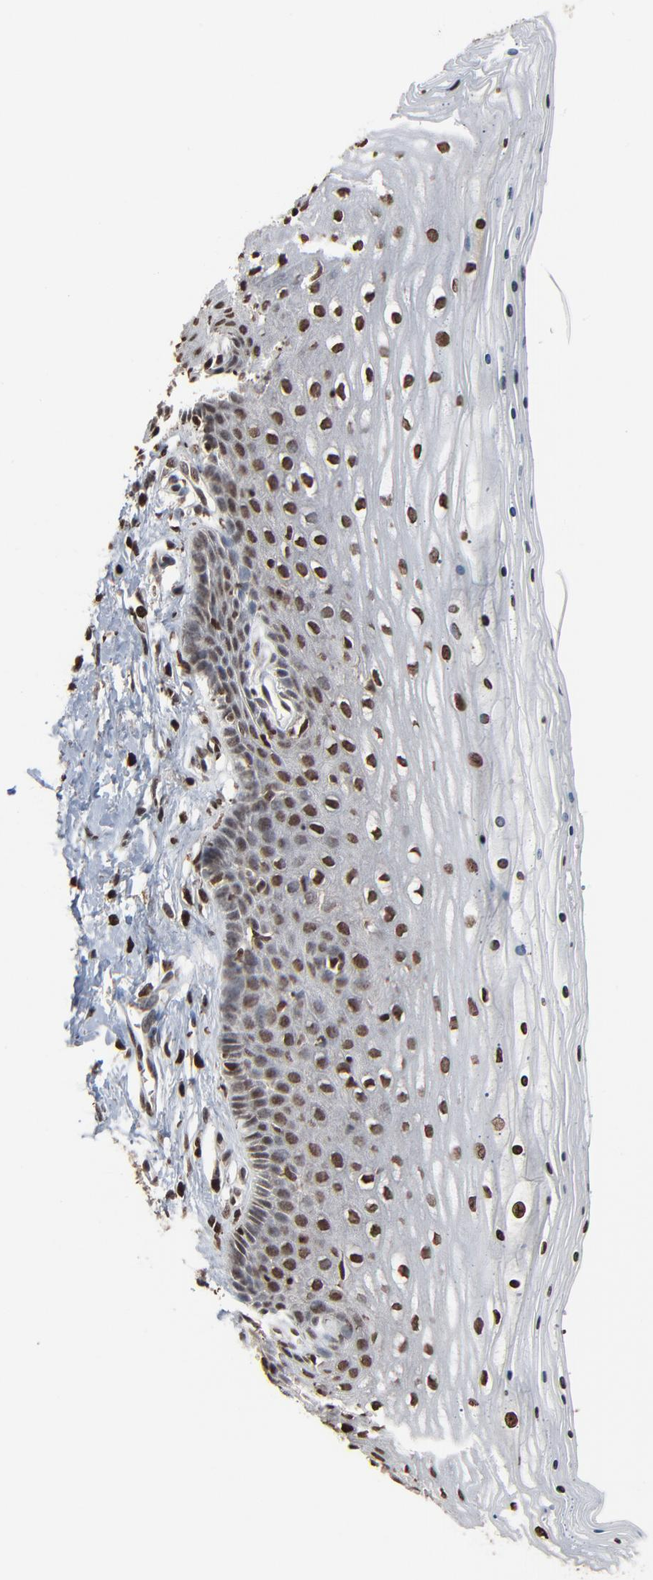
{"staining": {"intensity": "strong", "quantity": ">75%", "location": "nuclear"}, "tissue": "cervix", "cell_type": "Glandular cells", "image_type": "normal", "snomed": [{"axis": "morphology", "description": "Normal tissue, NOS"}, {"axis": "topography", "description": "Cervix"}], "caption": "The micrograph shows staining of unremarkable cervix, revealing strong nuclear protein staining (brown color) within glandular cells.", "gene": "RPS6KA3", "patient": {"sex": "female", "age": 39}}